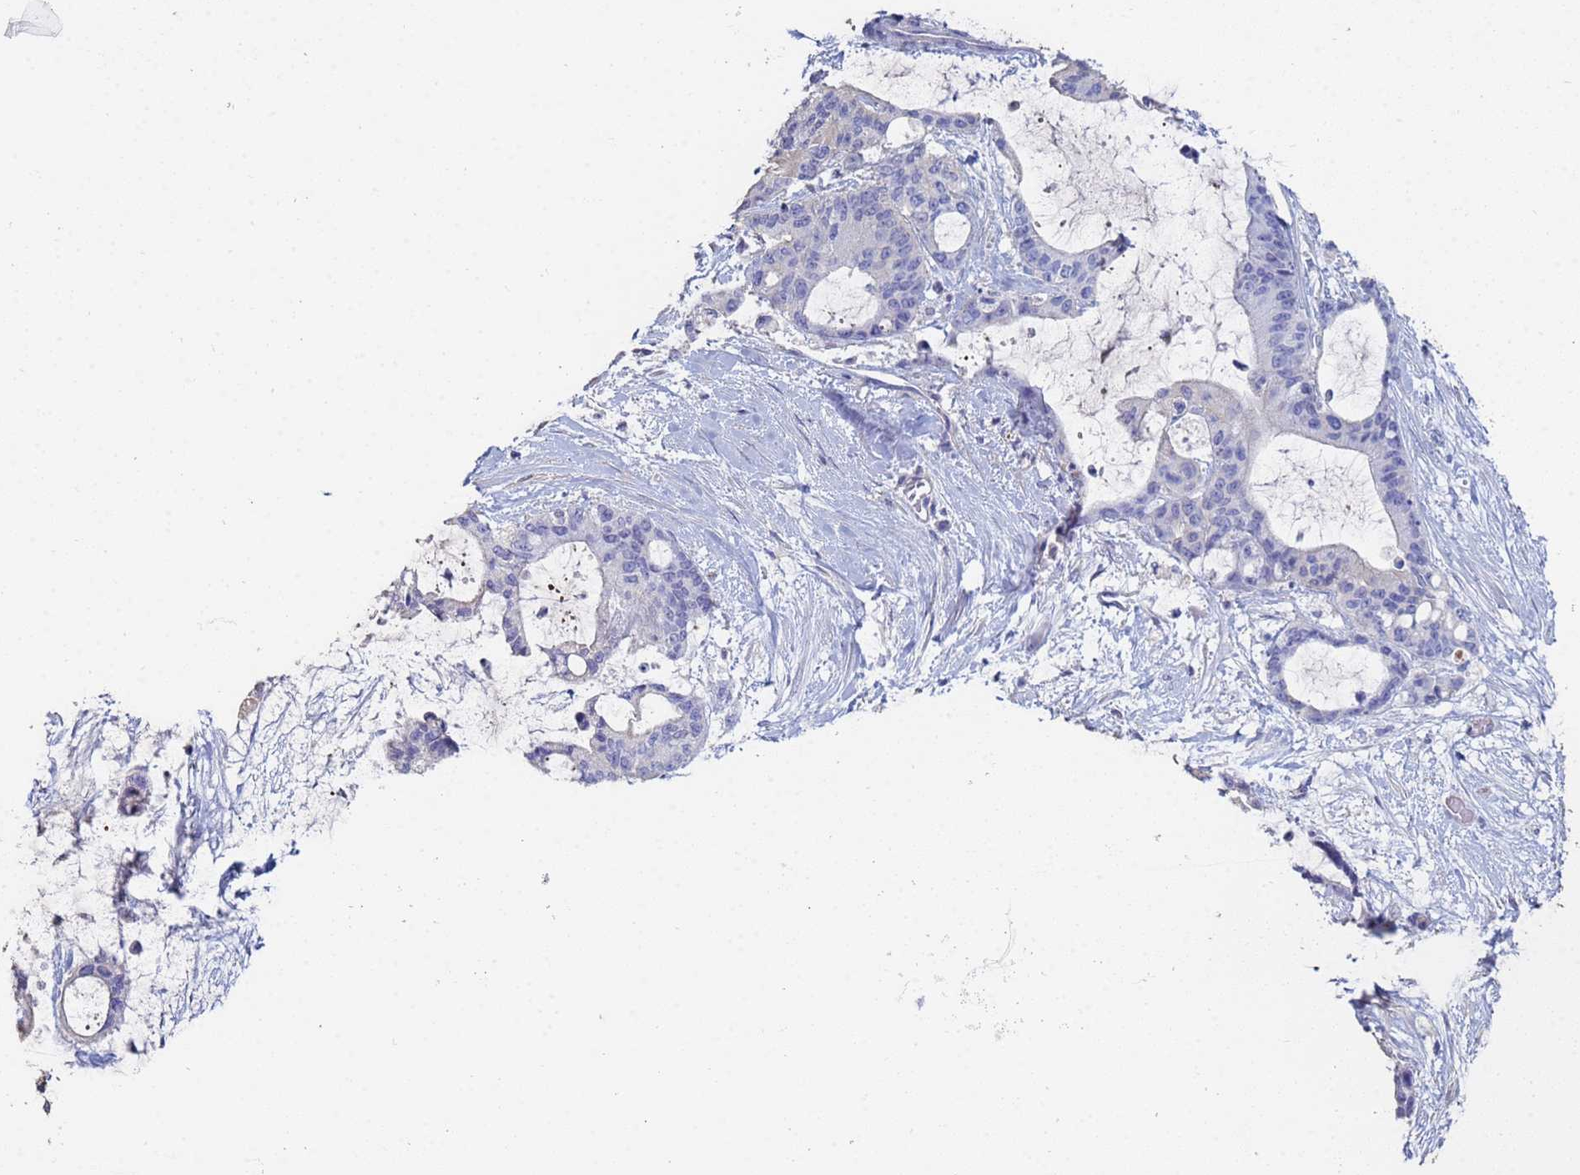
{"staining": {"intensity": "negative", "quantity": "none", "location": "none"}, "tissue": "liver cancer", "cell_type": "Tumor cells", "image_type": "cancer", "snomed": [{"axis": "morphology", "description": "Normal tissue, NOS"}, {"axis": "morphology", "description": "Cholangiocarcinoma"}, {"axis": "topography", "description": "Liver"}, {"axis": "topography", "description": "Peripheral nerve tissue"}], "caption": "Photomicrograph shows no significant protein expression in tumor cells of cholangiocarcinoma (liver).", "gene": "ABCA8", "patient": {"sex": "female", "age": 73}}